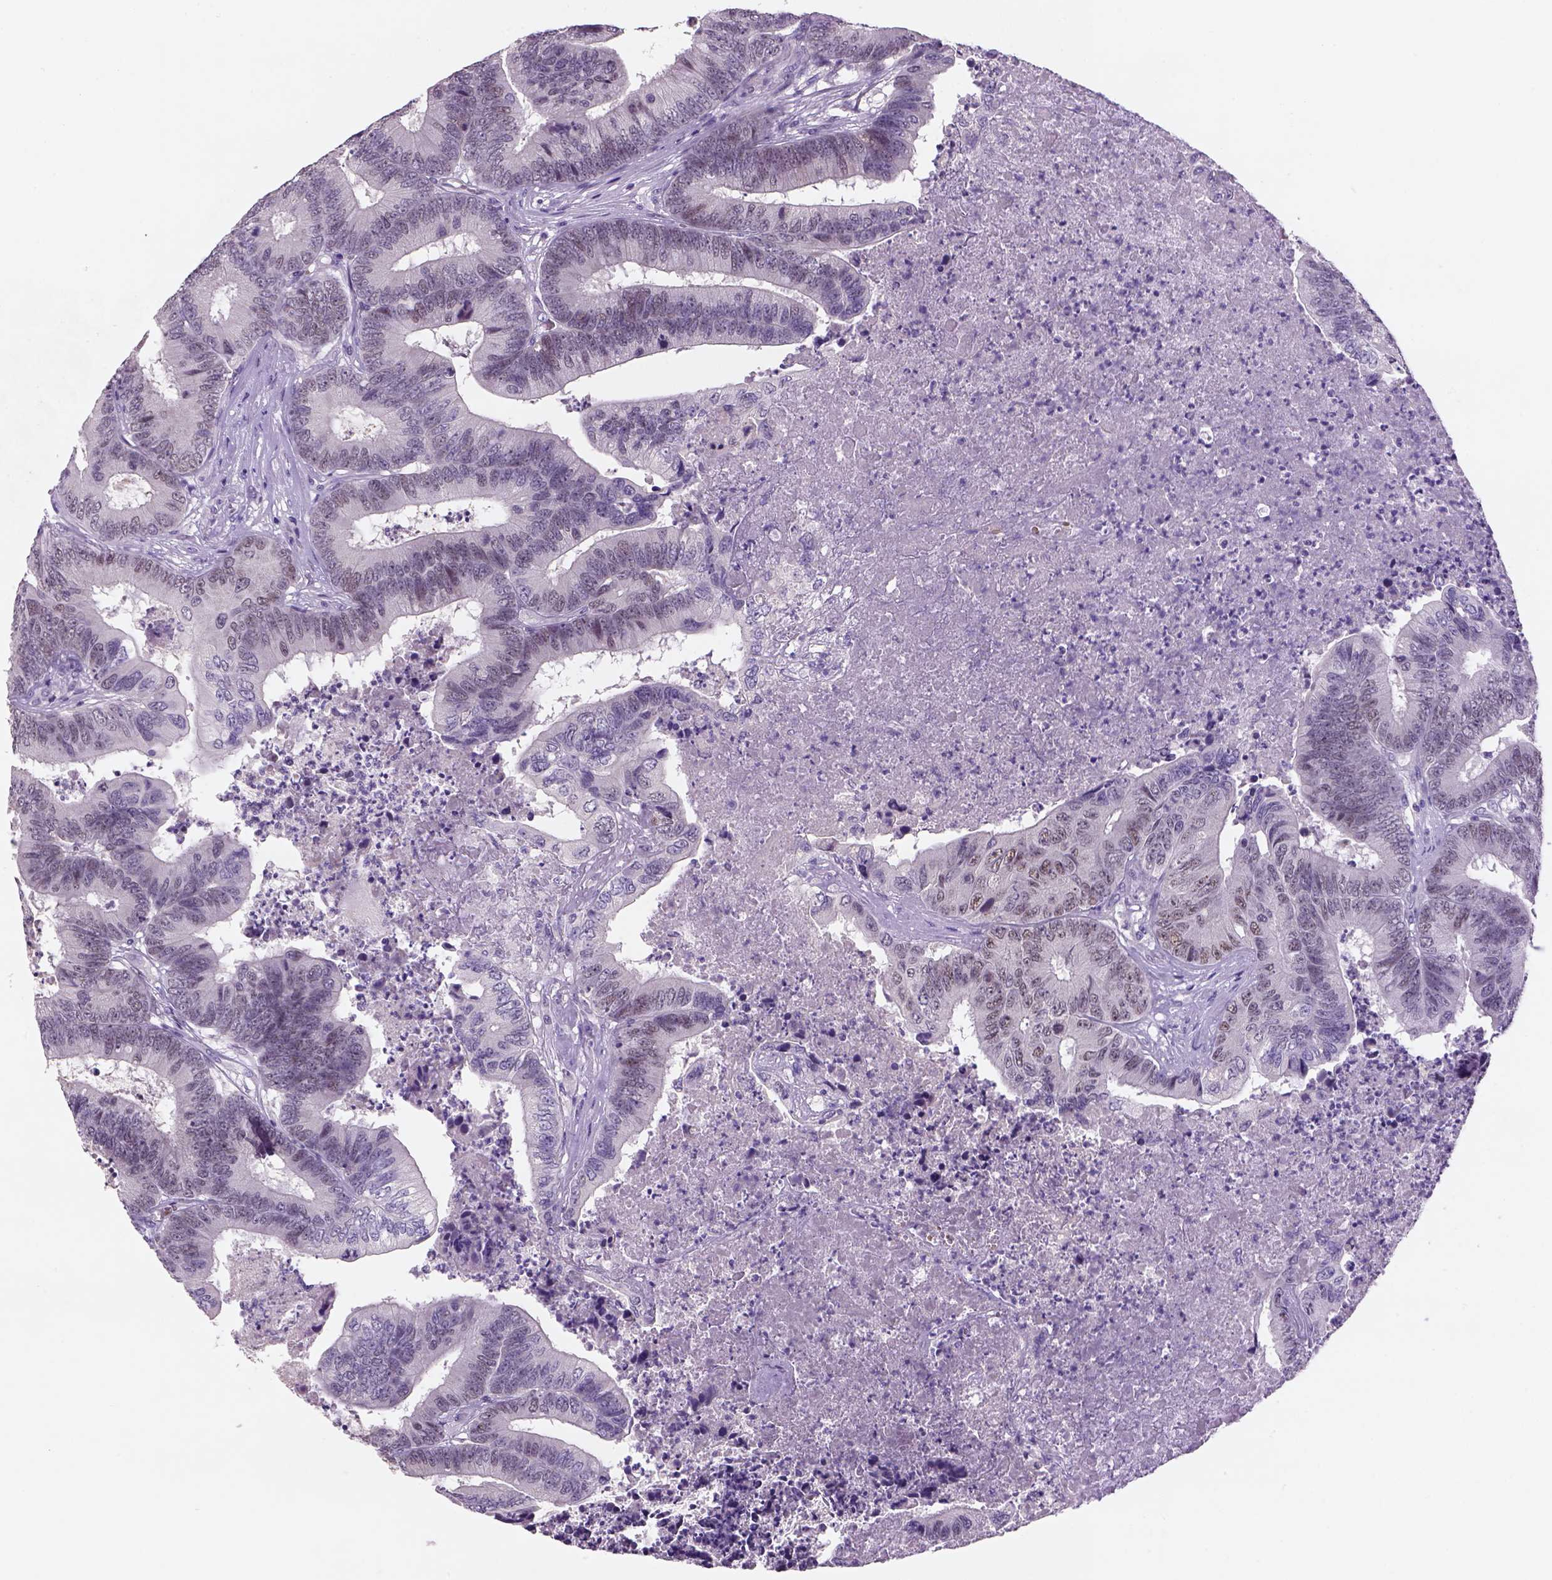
{"staining": {"intensity": "moderate", "quantity": "<25%", "location": "nuclear"}, "tissue": "colorectal cancer", "cell_type": "Tumor cells", "image_type": "cancer", "snomed": [{"axis": "morphology", "description": "Adenocarcinoma, NOS"}, {"axis": "topography", "description": "Colon"}], "caption": "Moderate nuclear staining for a protein is appreciated in approximately <25% of tumor cells of colorectal adenocarcinoma using IHC.", "gene": "ZMAT4", "patient": {"sex": "male", "age": 84}}